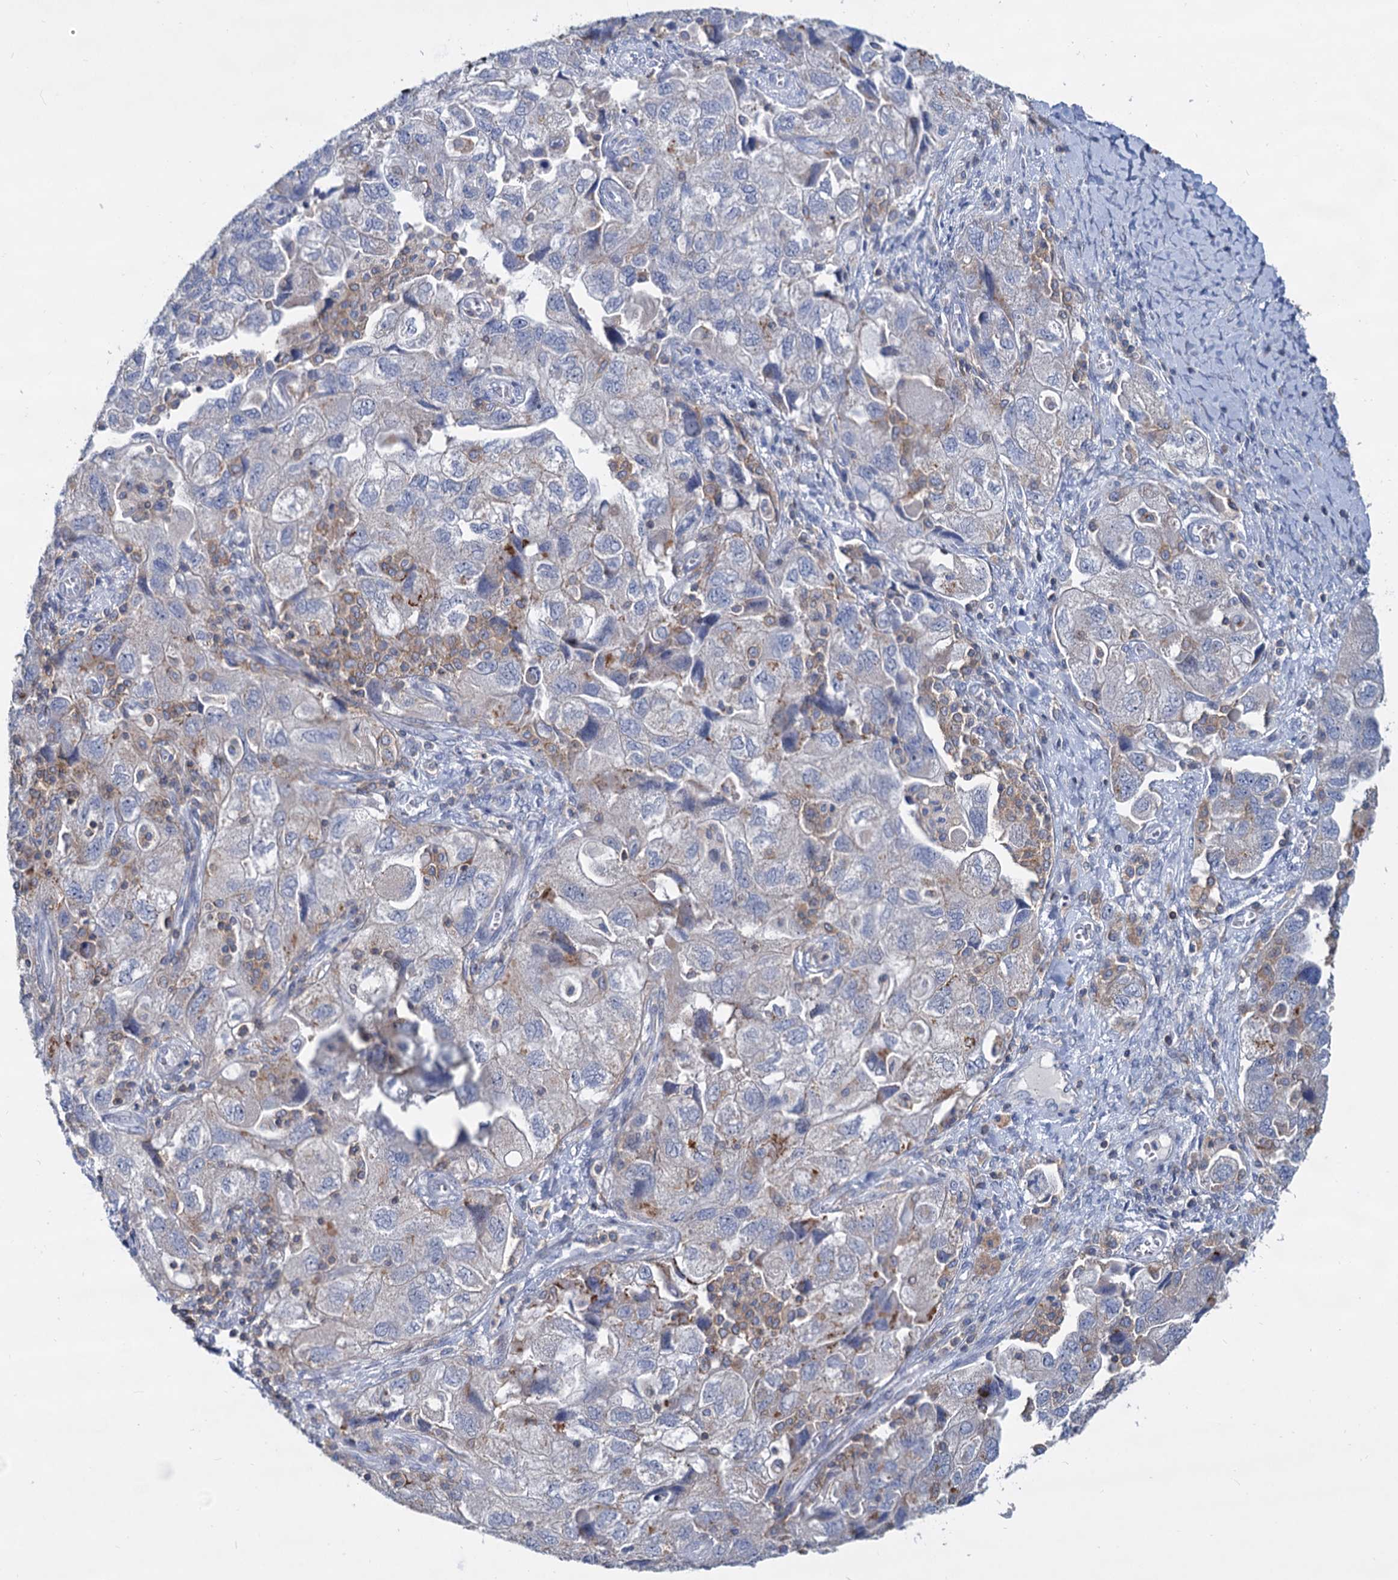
{"staining": {"intensity": "negative", "quantity": "none", "location": "none"}, "tissue": "ovarian cancer", "cell_type": "Tumor cells", "image_type": "cancer", "snomed": [{"axis": "morphology", "description": "Carcinoma, NOS"}, {"axis": "morphology", "description": "Cystadenocarcinoma, serous, NOS"}, {"axis": "topography", "description": "Ovary"}], "caption": "DAB immunohistochemical staining of human ovarian cancer reveals no significant expression in tumor cells.", "gene": "LRCH4", "patient": {"sex": "female", "age": 69}}